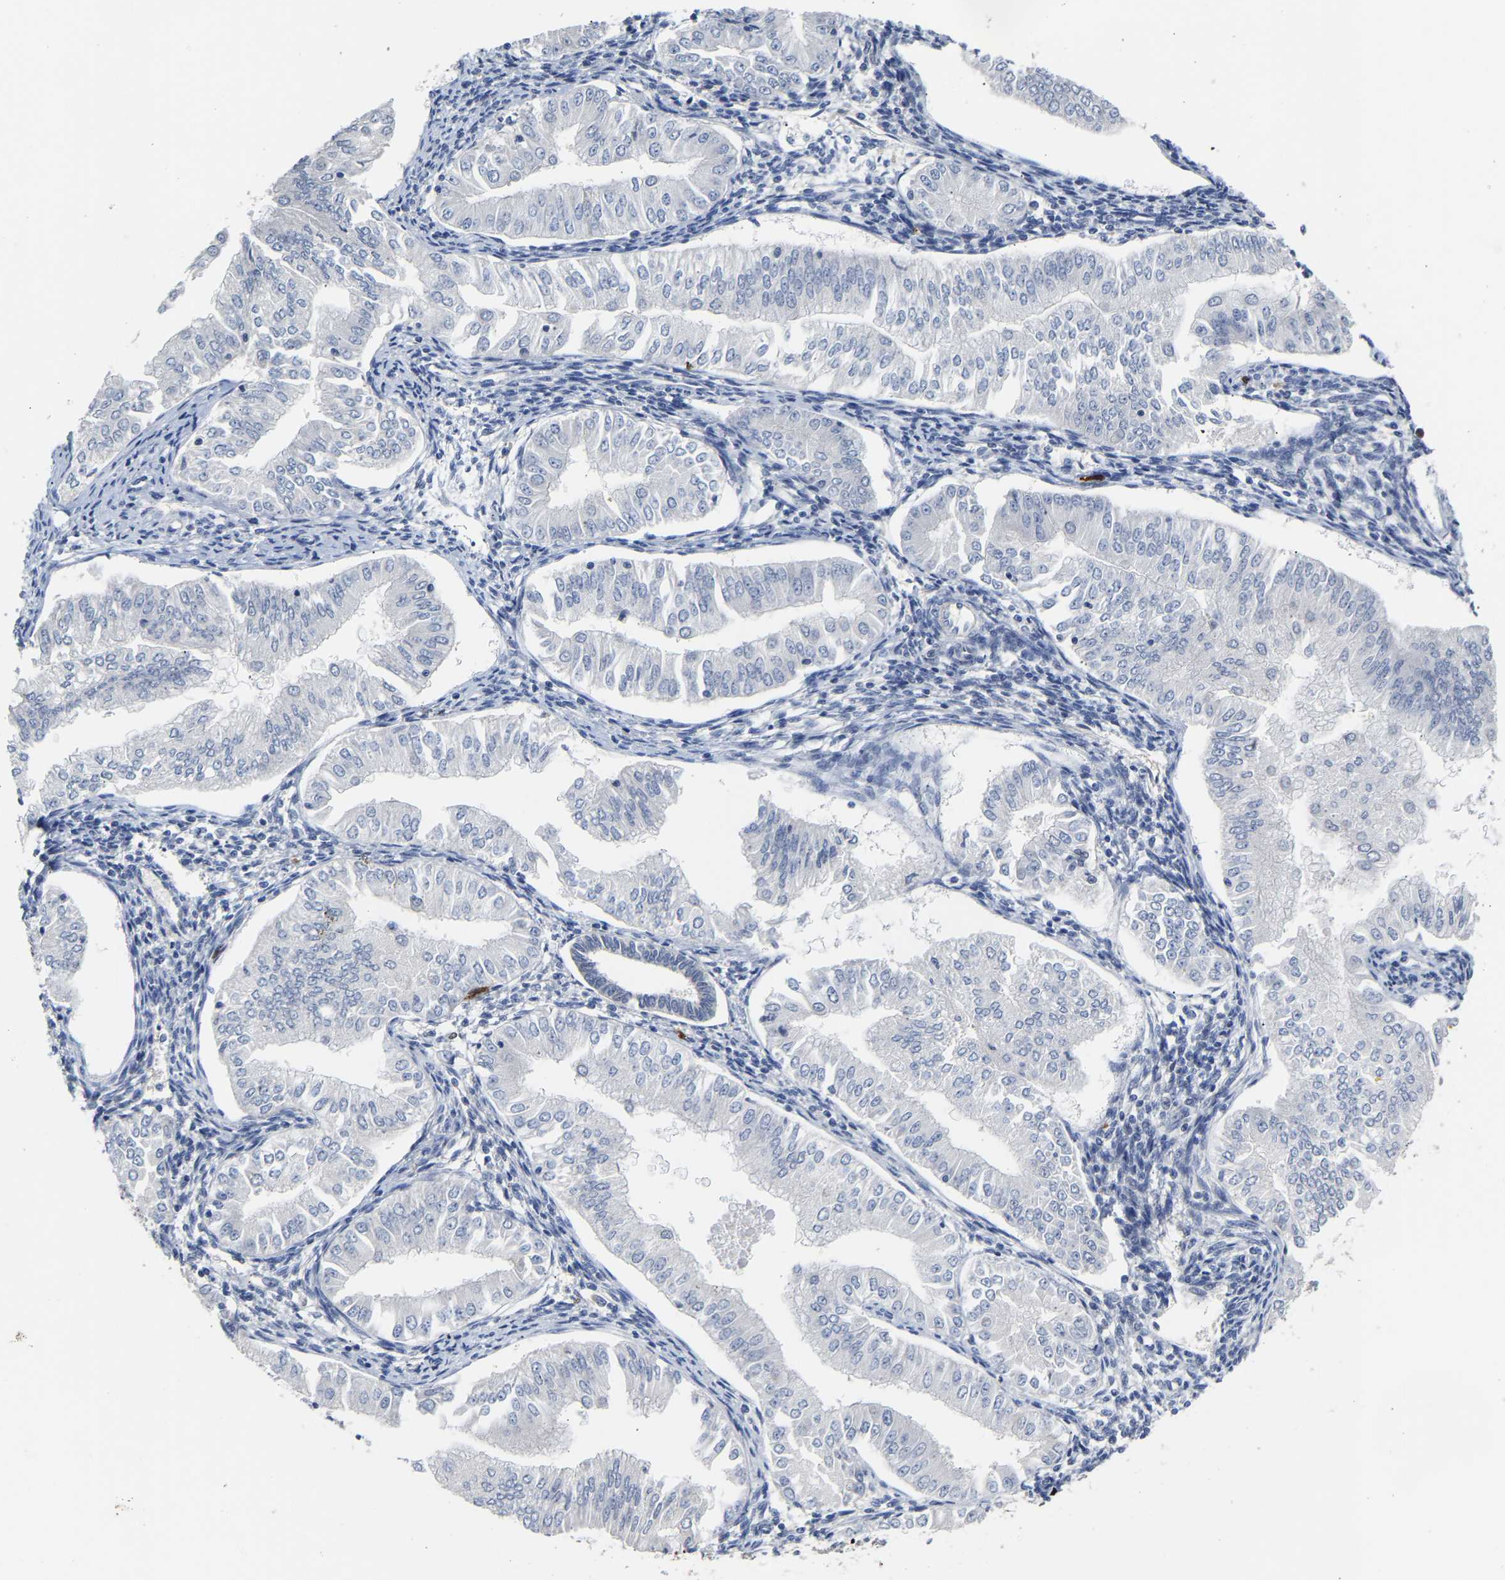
{"staining": {"intensity": "negative", "quantity": "none", "location": "none"}, "tissue": "endometrial cancer", "cell_type": "Tumor cells", "image_type": "cancer", "snomed": [{"axis": "morphology", "description": "Normal tissue, NOS"}, {"axis": "morphology", "description": "Adenocarcinoma, NOS"}, {"axis": "topography", "description": "Endometrium"}], "caption": "Human endometrial cancer (adenocarcinoma) stained for a protein using immunohistochemistry exhibits no expression in tumor cells.", "gene": "TDRD7", "patient": {"sex": "female", "age": 53}}